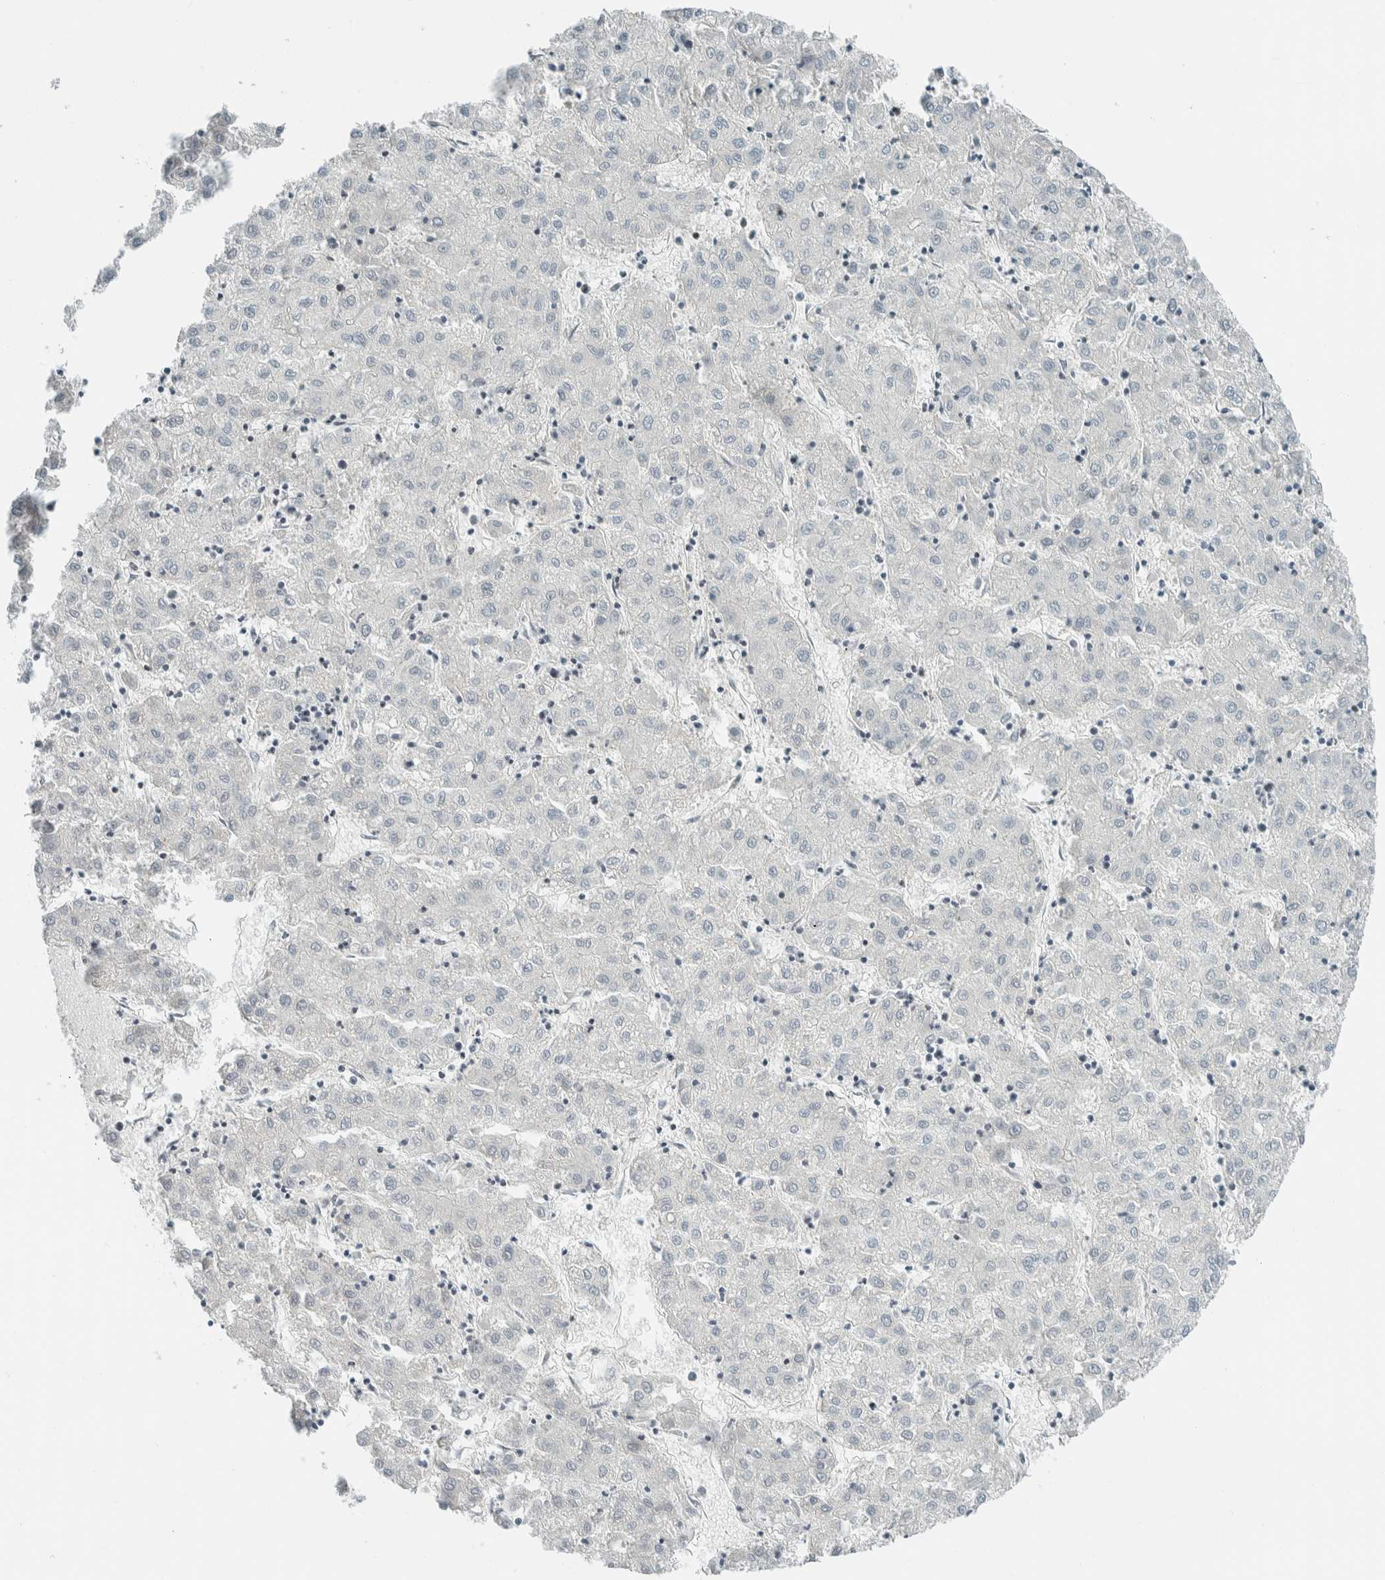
{"staining": {"intensity": "negative", "quantity": "none", "location": "none"}, "tissue": "liver cancer", "cell_type": "Tumor cells", "image_type": "cancer", "snomed": [{"axis": "morphology", "description": "Carcinoma, Hepatocellular, NOS"}, {"axis": "topography", "description": "Liver"}], "caption": "The immunohistochemistry image has no significant expression in tumor cells of liver cancer (hepatocellular carcinoma) tissue.", "gene": "NIBAN2", "patient": {"sex": "male", "age": 72}}